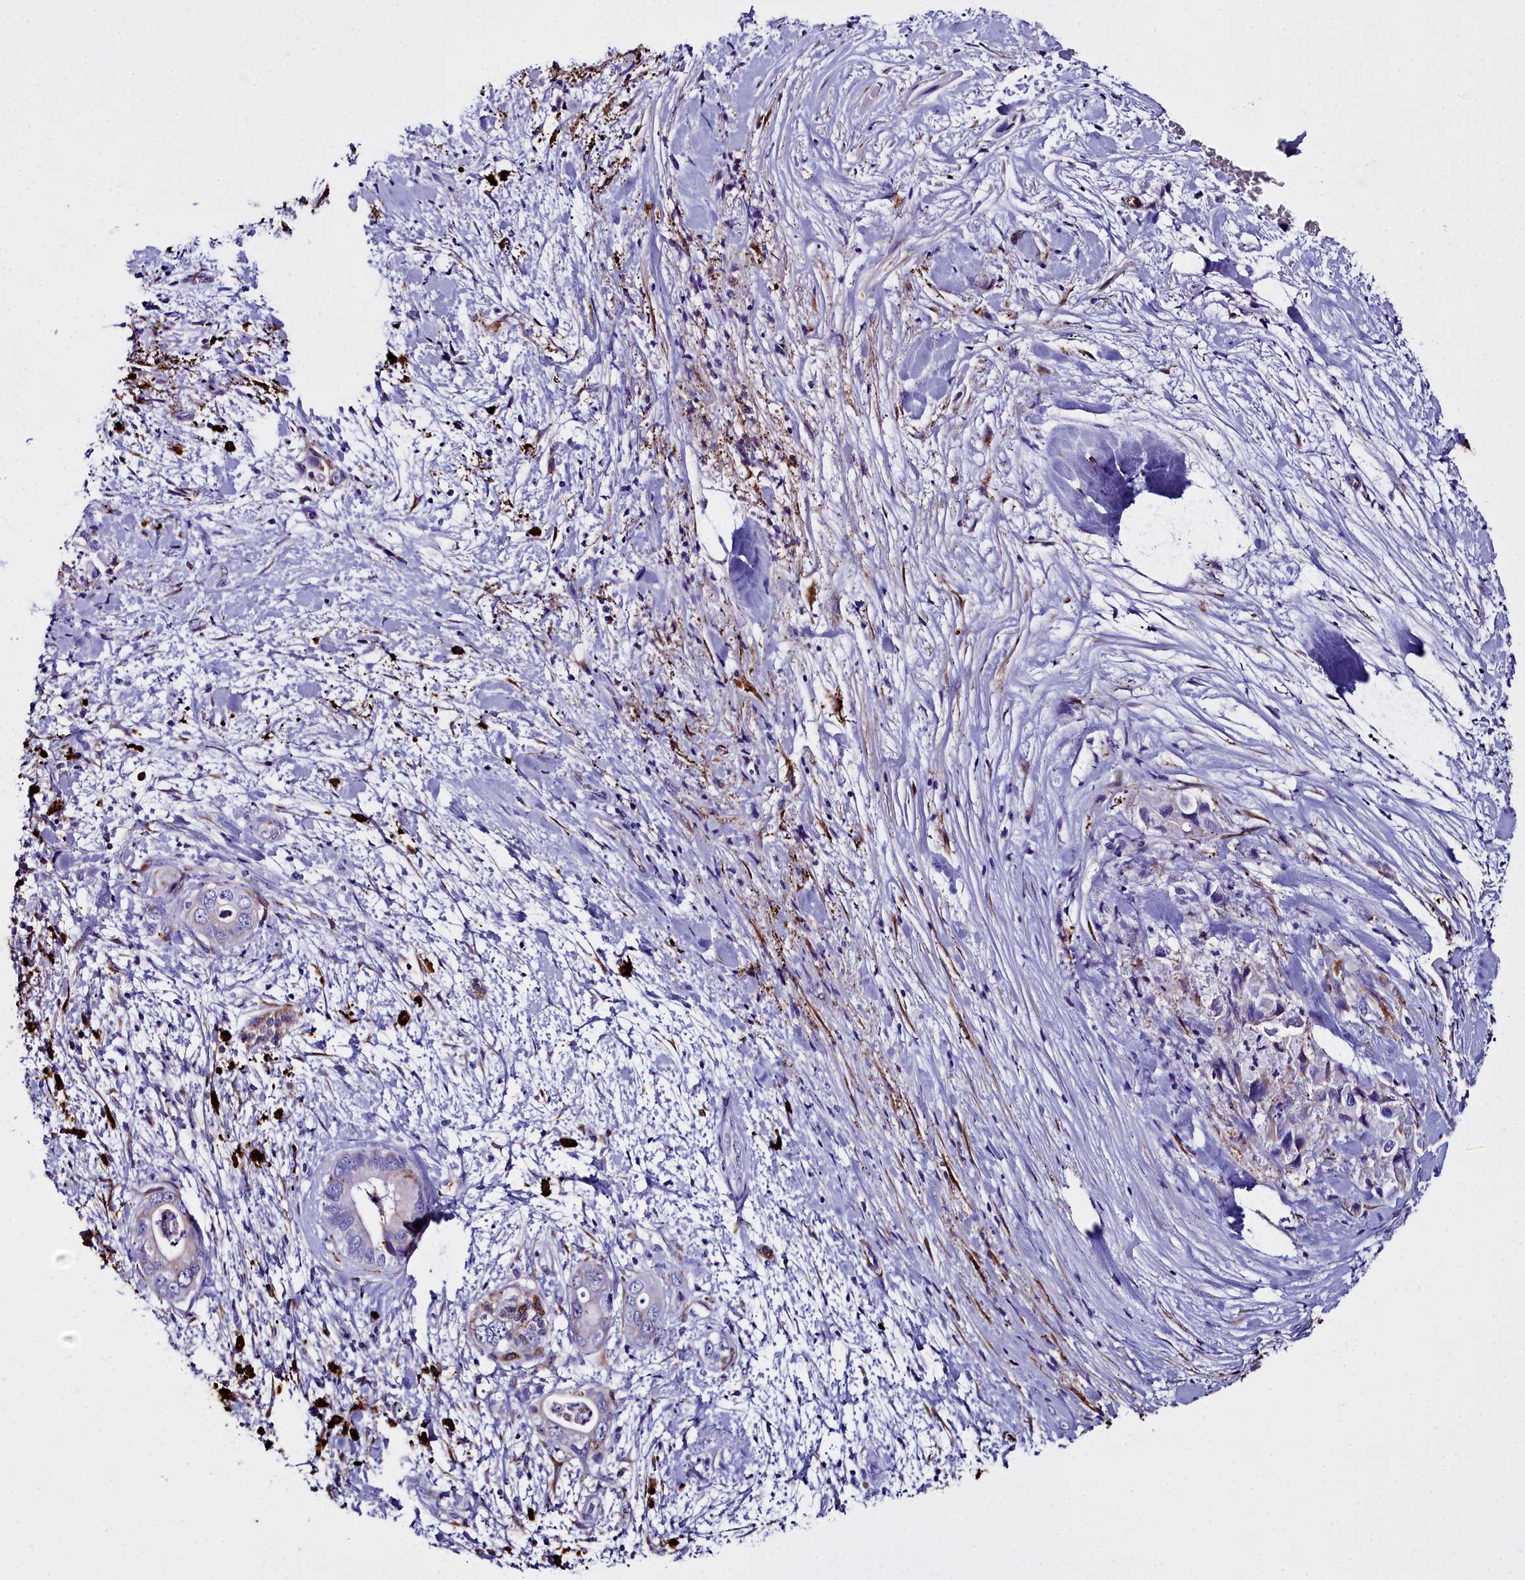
{"staining": {"intensity": "negative", "quantity": "none", "location": "none"}, "tissue": "pancreatic cancer", "cell_type": "Tumor cells", "image_type": "cancer", "snomed": [{"axis": "morphology", "description": "Adenocarcinoma, NOS"}, {"axis": "topography", "description": "Pancreas"}], "caption": "A high-resolution photomicrograph shows immunohistochemistry (IHC) staining of adenocarcinoma (pancreatic), which demonstrates no significant positivity in tumor cells.", "gene": "TXNDC5", "patient": {"sex": "female", "age": 78}}